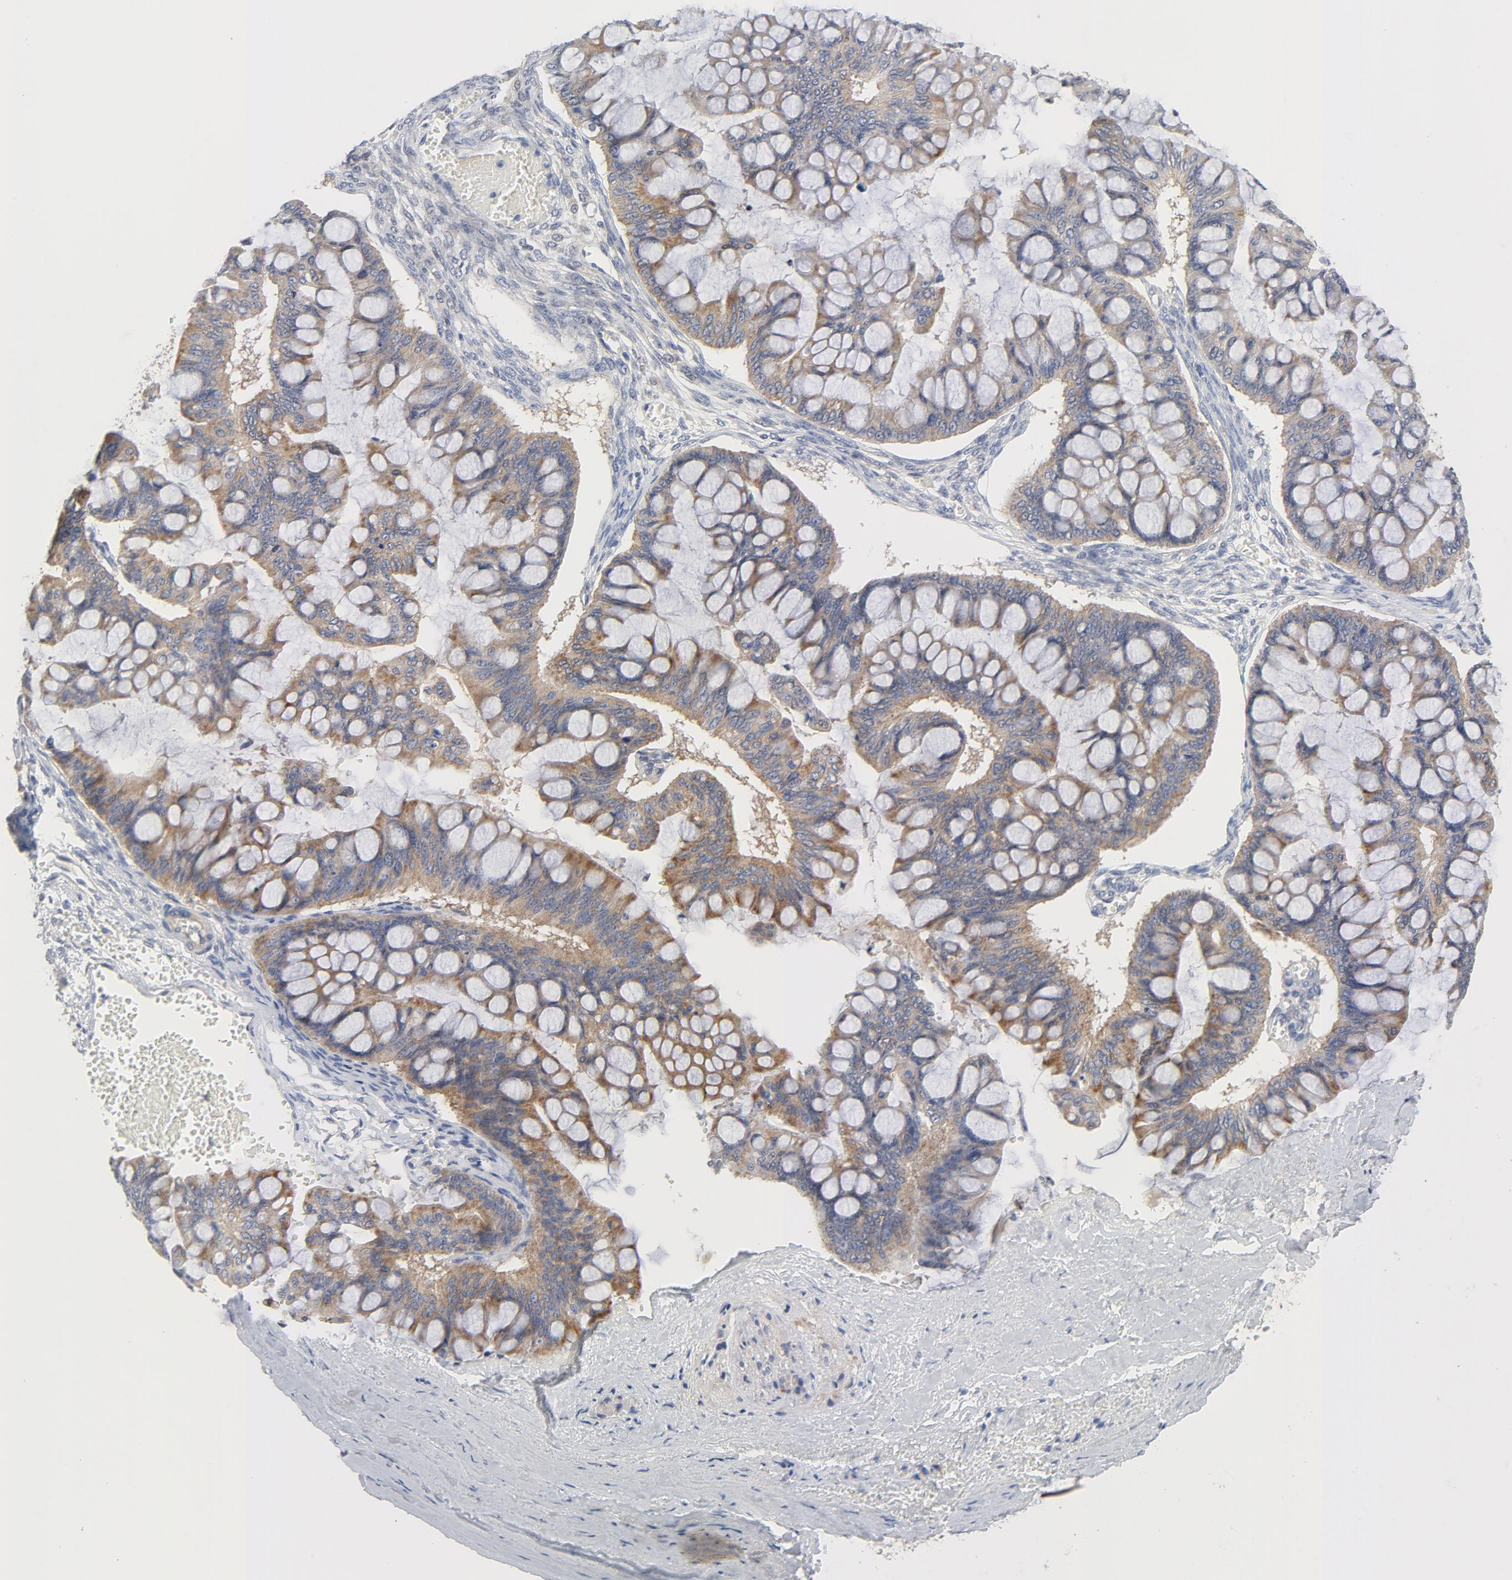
{"staining": {"intensity": "moderate", "quantity": ">75%", "location": "cytoplasmic/membranous"}, "tissue": "ovarian cancer", "cell_type": "Tumor cells", "image_type": "cancer", "snomed": [{"axis": "morphology", "description": "Cystadenocarcinoma, mucinous, NOS"}, {"axis": "topography", "description": "Ovary"}], "caption": "IHC micrograph of human mucinous cystadenocarcinoma (ovarian) stained for a protein (brown), which displays medium levels of moderate cytoplasmic/membranous expression in about >75% of tumor cells.", "gene": "BAD", "patient": {"sex": "female", "age": 73}}